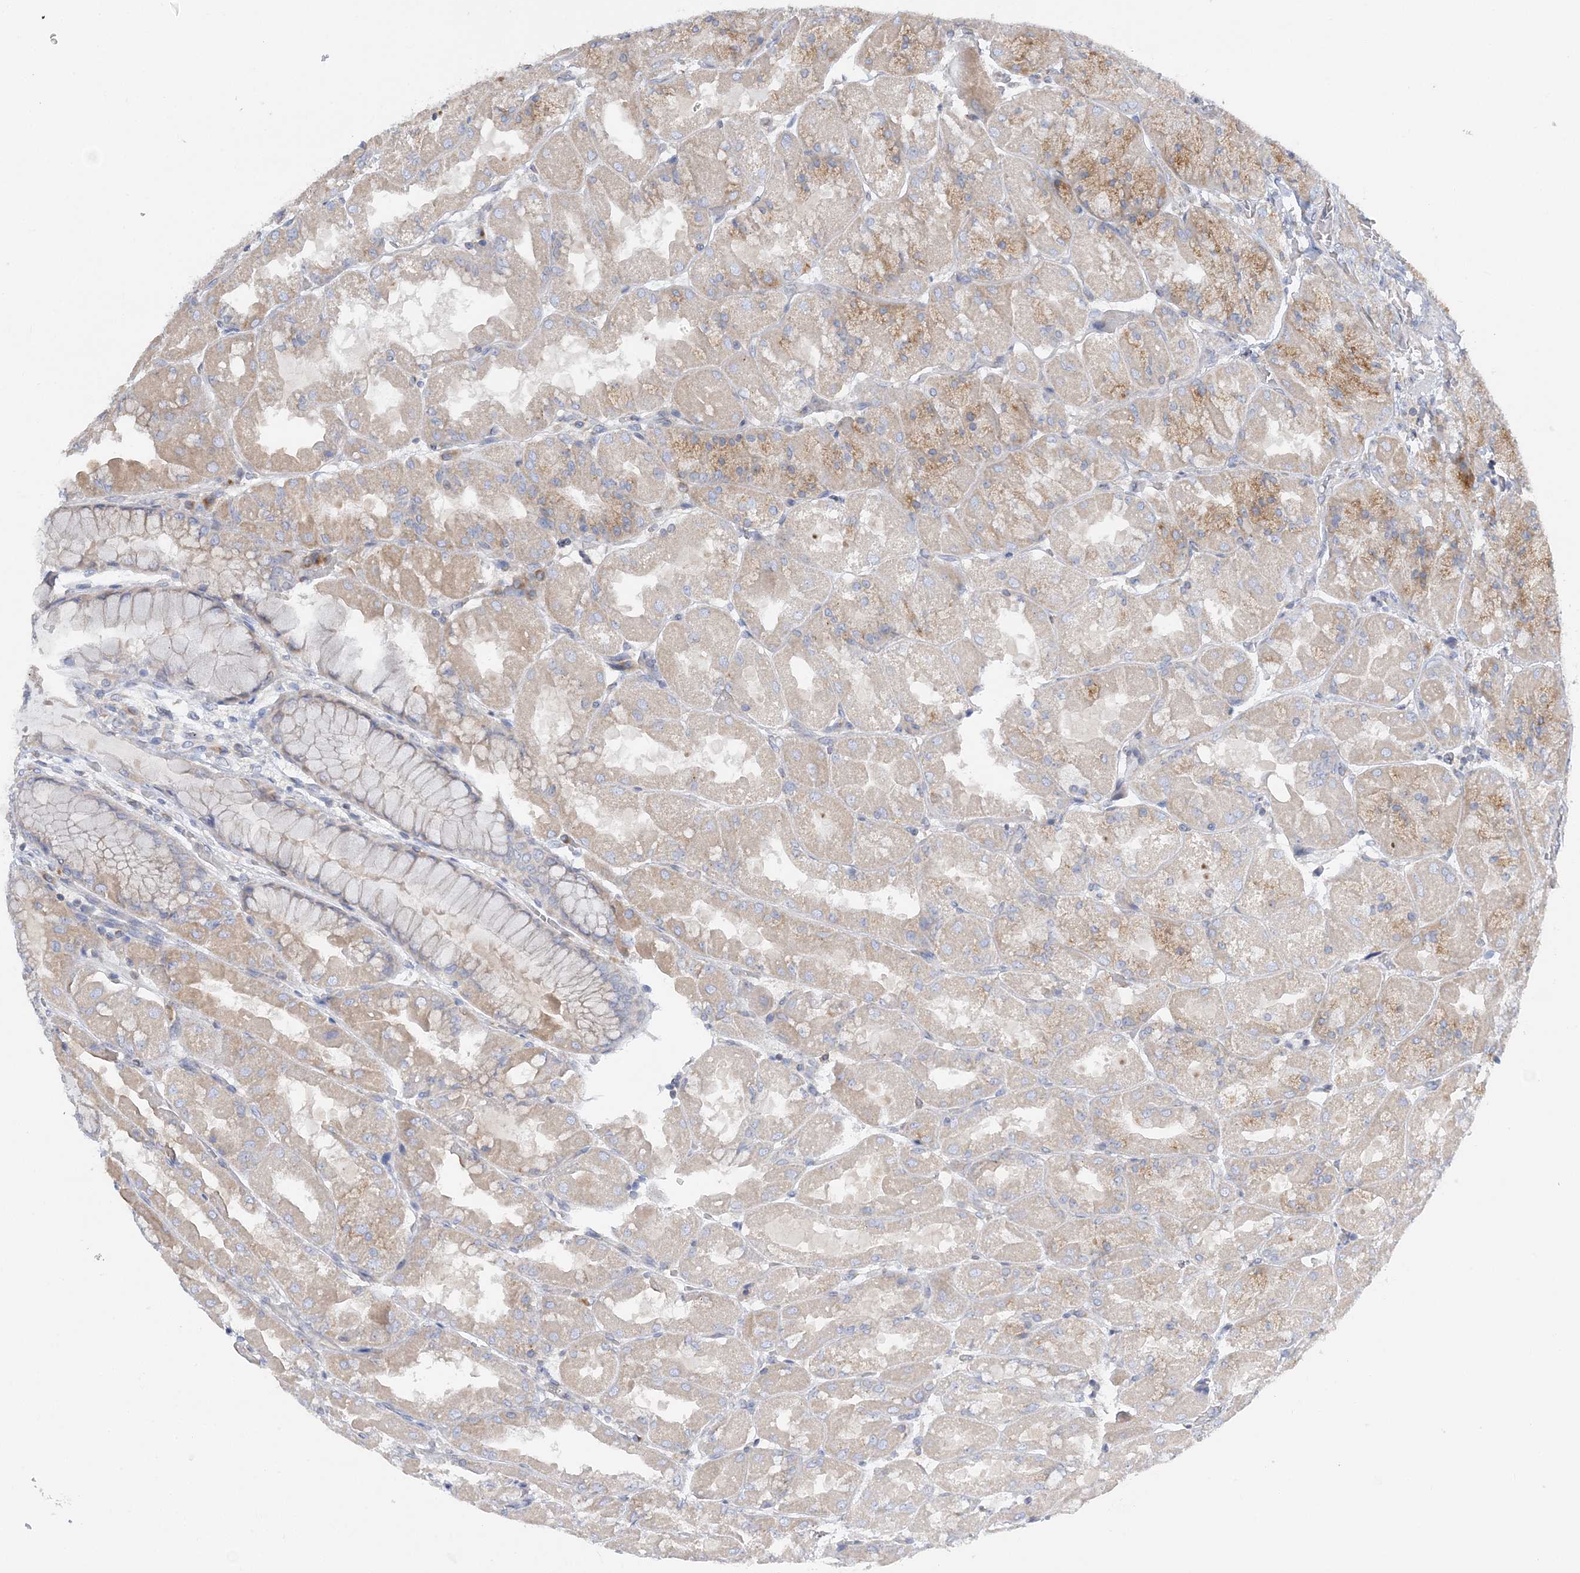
{"staining": {"intensity": "moderate", "quantity": "25%-75%", "location": "cytoplasmic/membranous"}, "tissue": "stomach", "cell_type": "Glandular cells", "image_type": "normal", "snomed": [{"axis": "morphology", "description": "Normal tissue, NOS"}, {"axis": "topography", "description": "Stomach"}], "caption": "Brown immunohistochemical staining in benign human stomach reveals moderate cytoplasmic/membranous expression in about 25%-75% of glandular cells.", "gene": "FAM114A2", "patient": {"sex": "female", "age": 61}}